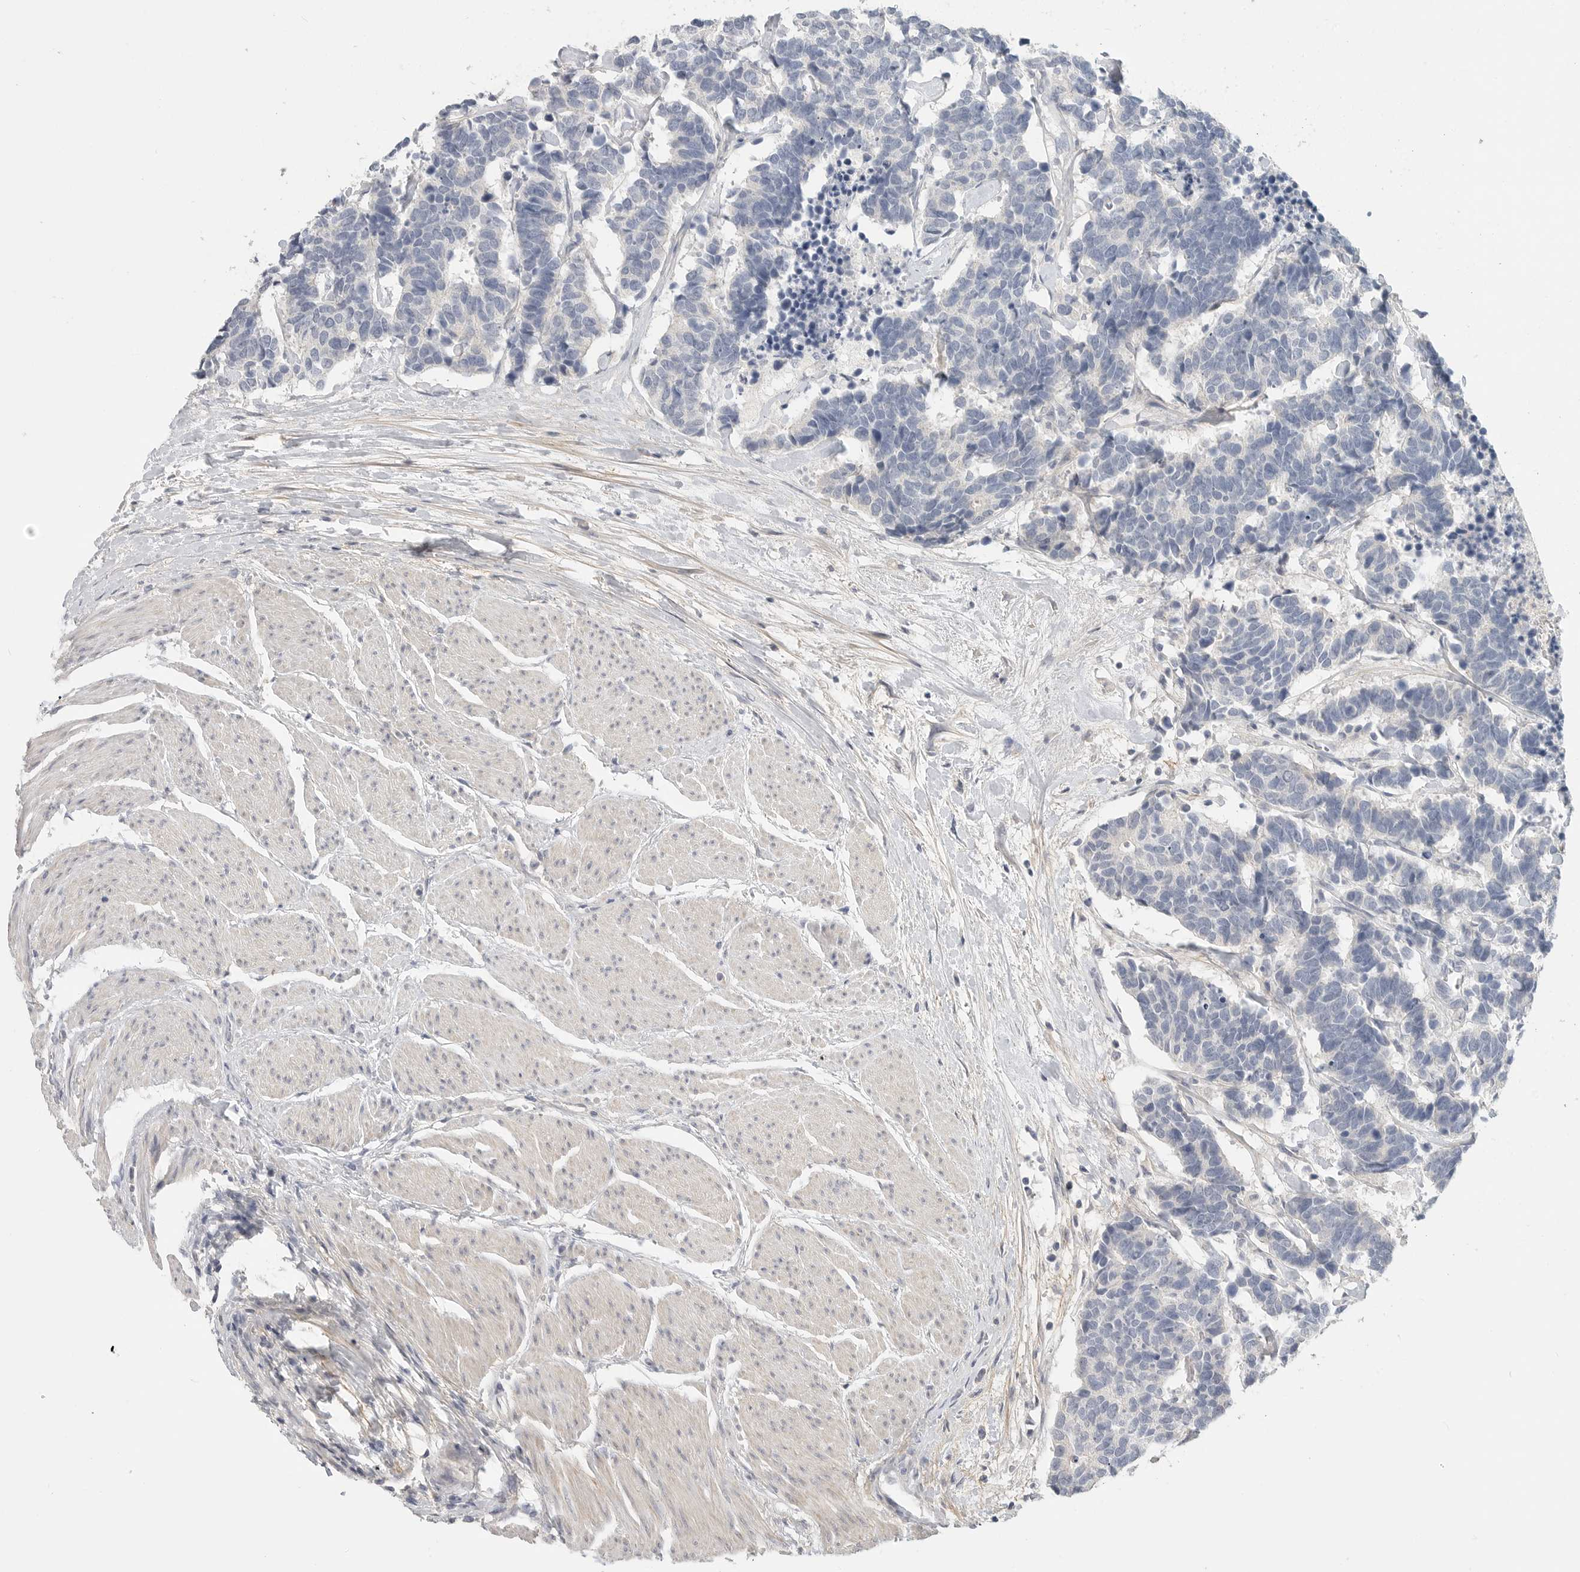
{"staining": {"intensity": "negative", "quantity": "none", "location": "none"}, "tissue": "carcinoid", "cell_type": "Tumor cells", "image_type": "cancer", "snomed": [{"axis": "morphology", "description": "Carcinoma, NOS"}, {"axis": "morphology", "description": "Carcinoid, malignant, NOS"}, {"axis": "topography", "description": "Urinary bladder"}], "caption": "This photomicrograph is of carcinoid stained with immunohistochemistry to label a protein in brown with the nuclei are counter-stained blue. There is no staining in tumor cells.", "gene": "FBN2", "patient": {"sex": "male", "age": 57}}